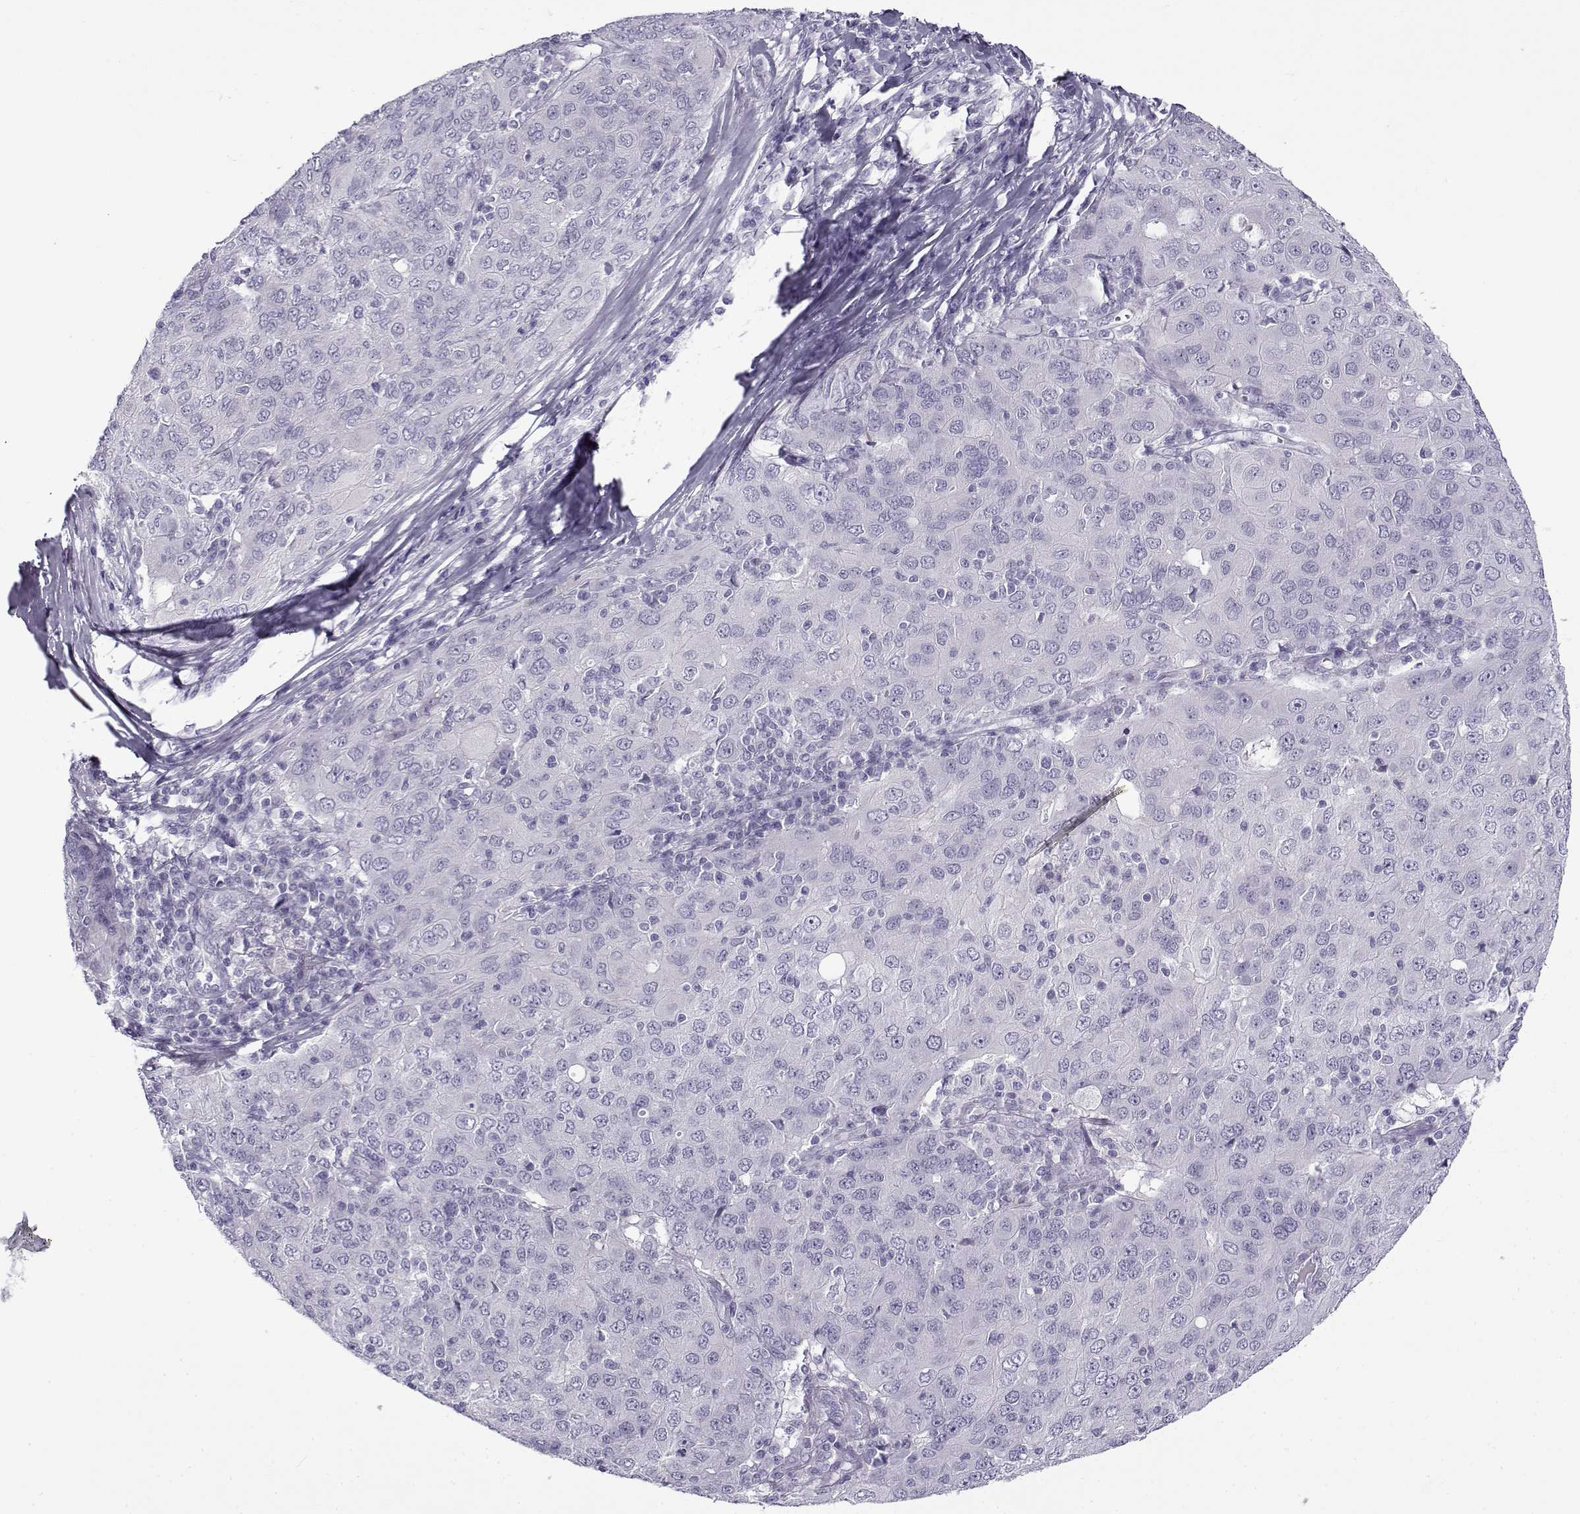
{"staining": {"intensity": "negative", "quantity": "none", "location": "none"}, "tissue": "ovarian cancer", "cell_type": "Tumor cells", "image_type": "cancer", "snomed": [{"axis": "morphology", "description": "Carcinoma, endometroid"}, {"axis": "topography", "description": "Ovary"}], "caption": "The image reveals no significant positivity in tumor cells of ovarian cancer.", "gene": "GTSF1L", "patient": {"sex": "female", "age": 50}}